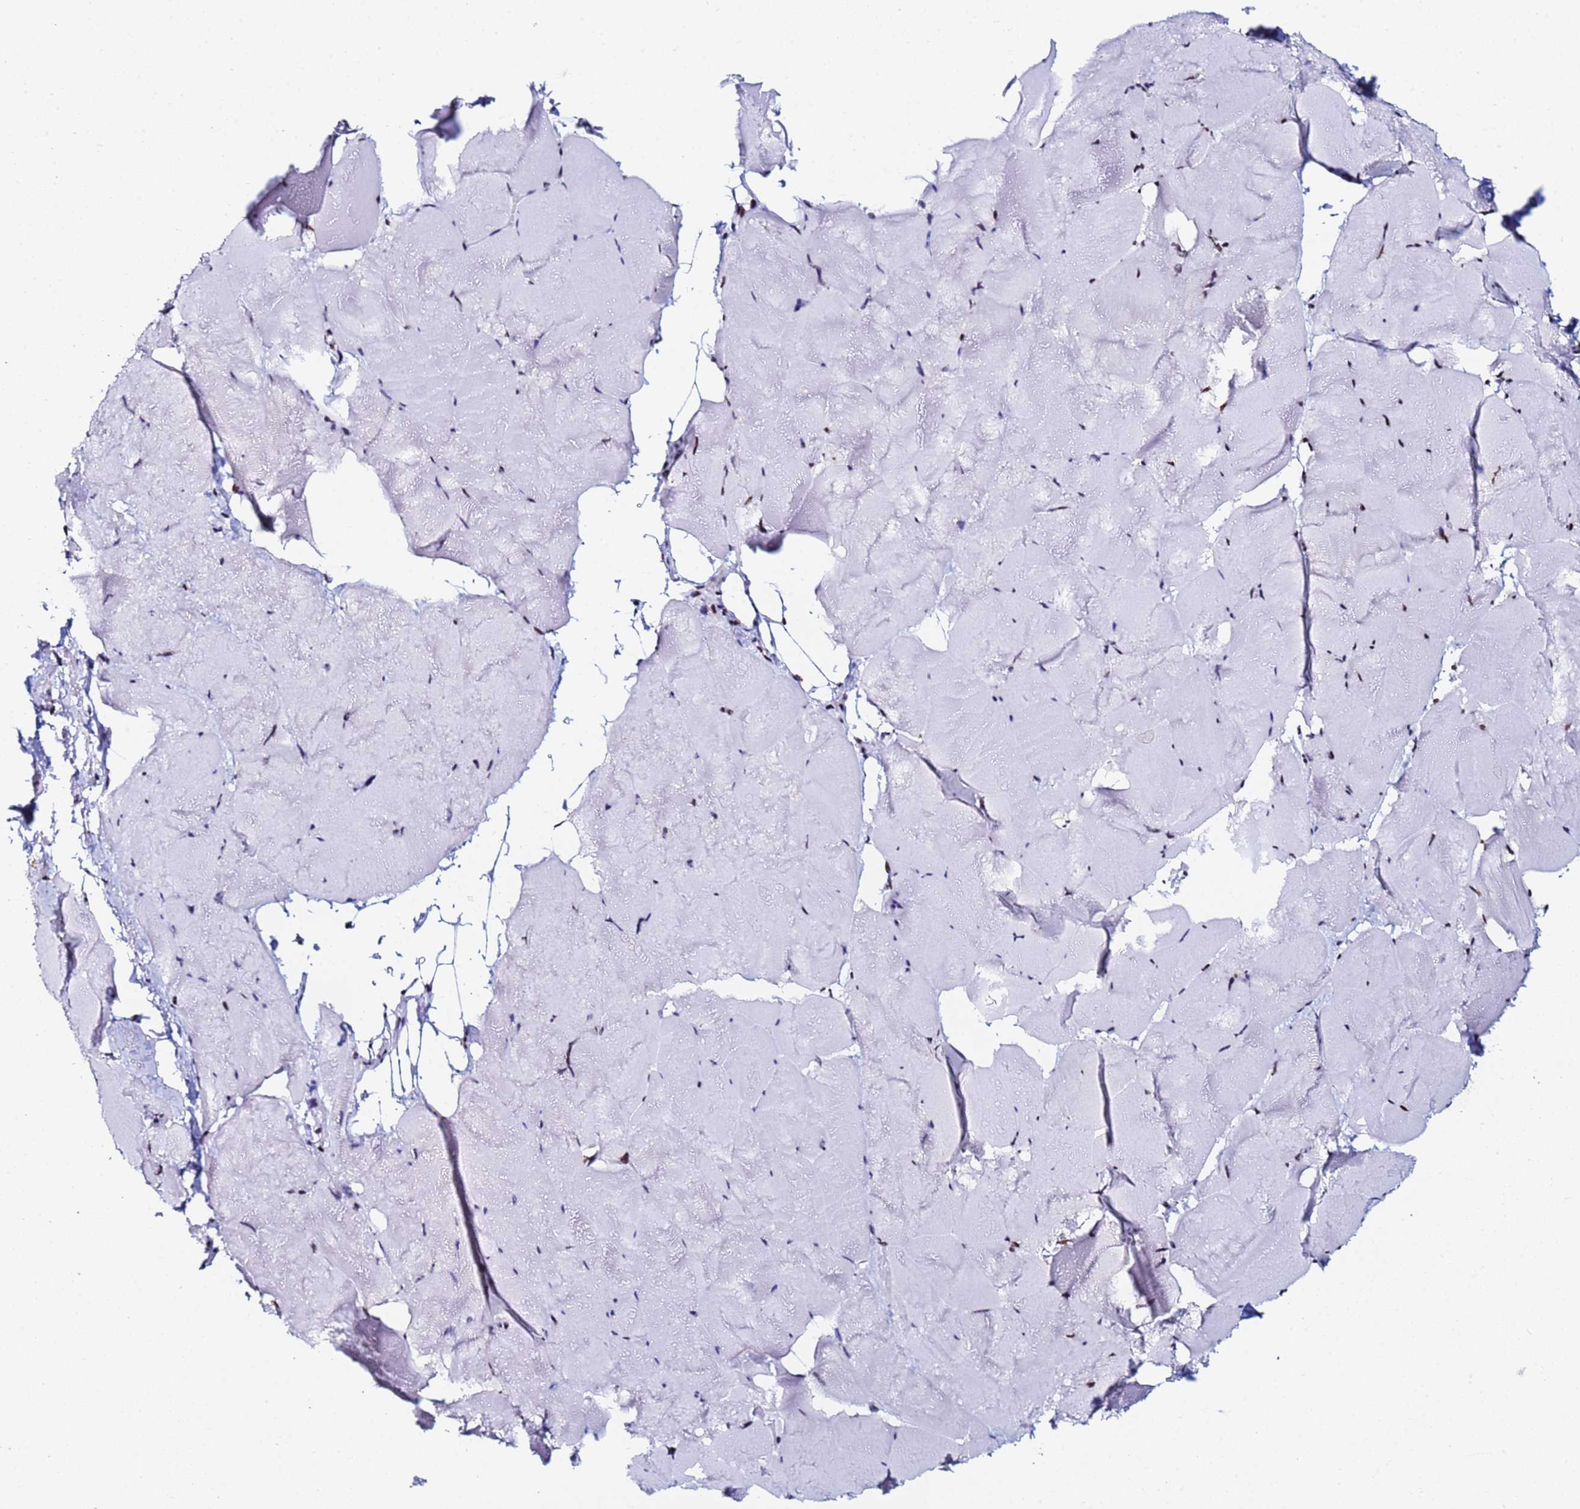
{"staining": {"intensity": "moderate", "quantity": "<25%", "location": "nuclear"}, "tissue": "skeletal muscle", "cell_type": "Myocytes", "image_type": "normal", "snomed": [{"axis": "morphology", "description": "Normal tissue, NOS"}, {"axis": "topography", "description": "Skeletal muscle"}], "caption": "Normal skeletal muscle was stained to show a protein in brown. There is low levels of moderate nuclear positivity in about <25% of myocytes. (DAB IHC, brown staining for protein, blue staining for nuclei).", "gene": "SNRPA1", "patient": {"sex": "female", "age": 64}}